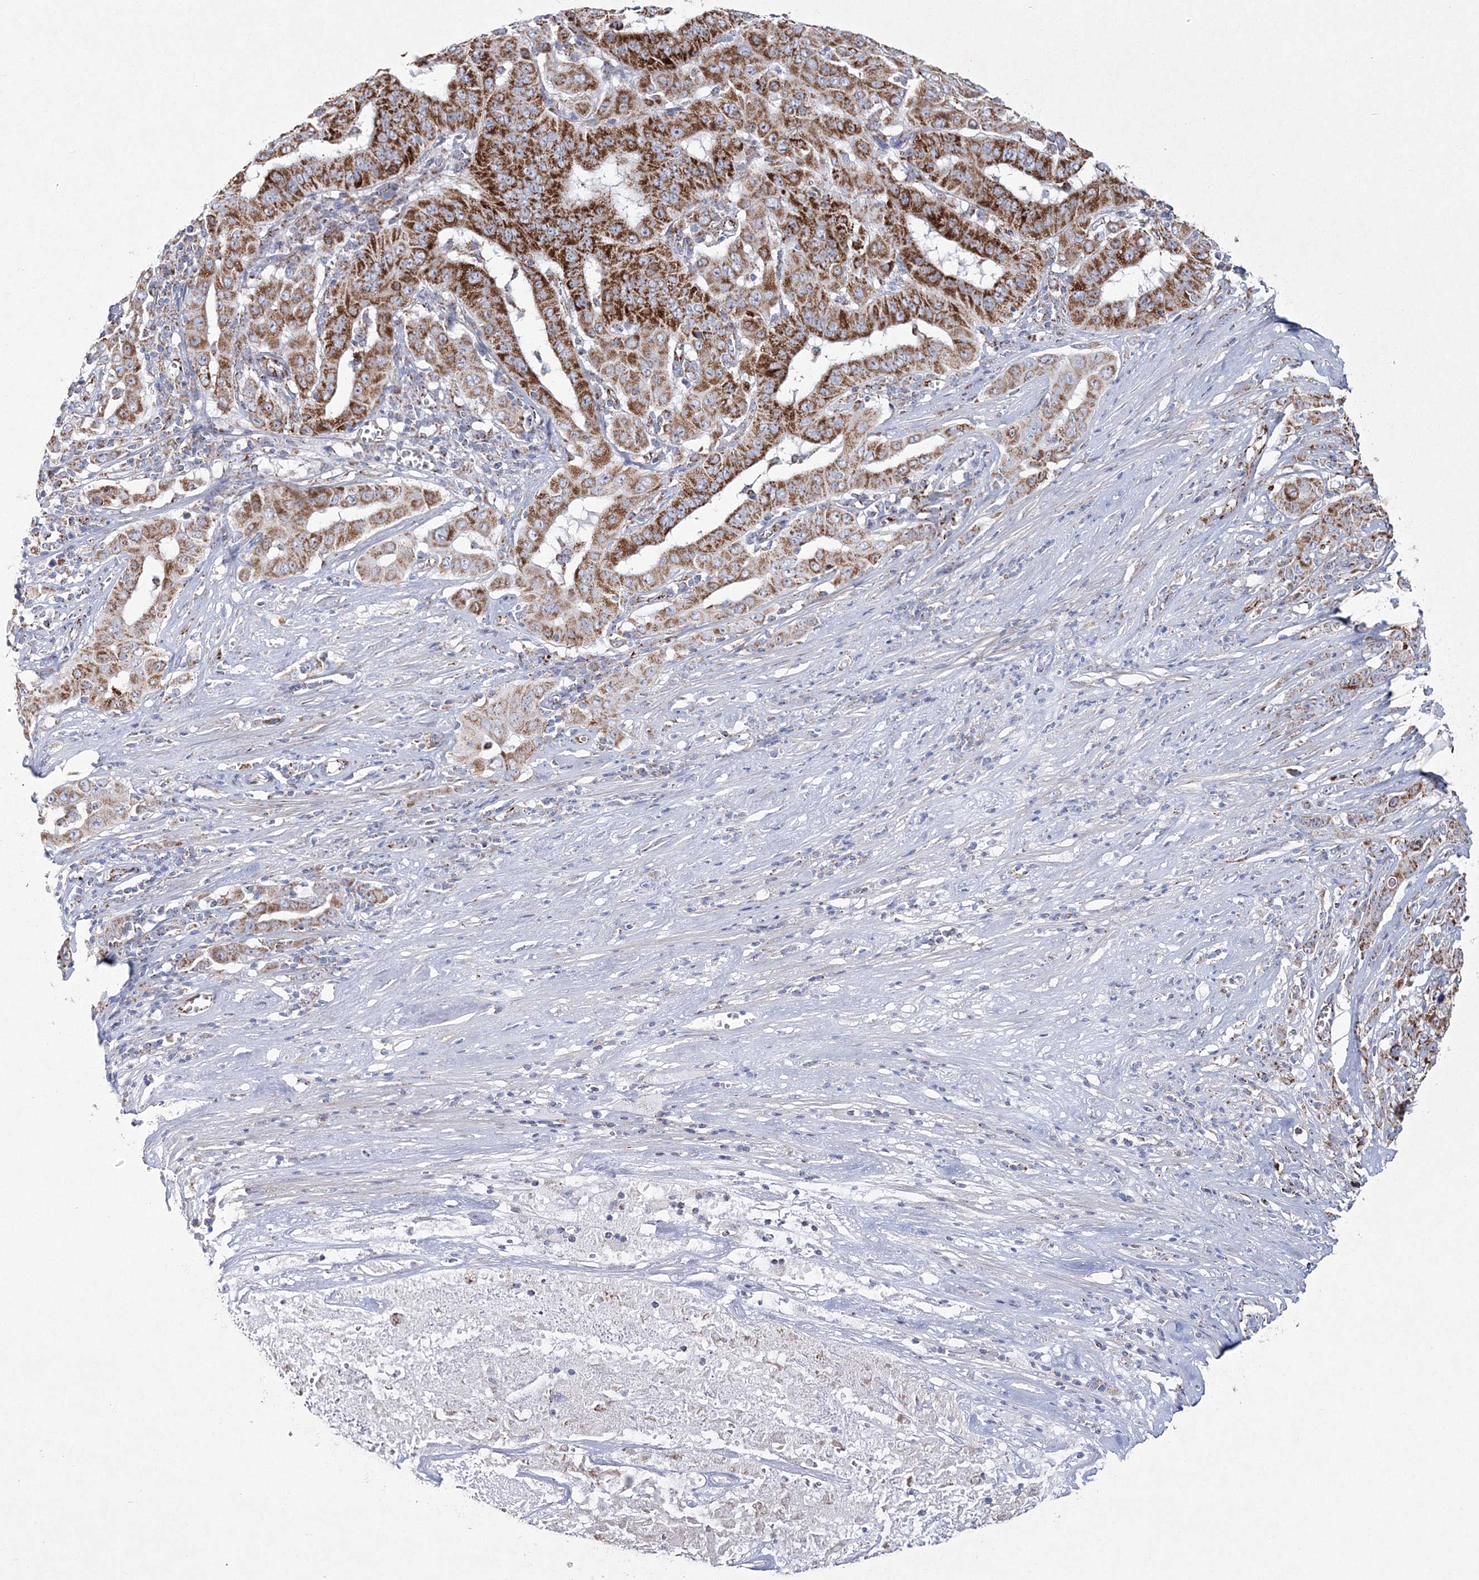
{"staining": {"intensity": "strong", "quantity": ">75%", "location": "cytoplasmic/membranous"}, "tissue": "pancreatic cancer", "cell_type": "Tumor cells", "image_type": "cancer", "snomed": [{"axis": "morphology", "description": "Adenocarcinoma, NOS"}, {"axis": "topography", "description": "Pancreas"}], "caption": "Immunohistochemical staining of adenocarcinoma (pancreatic) demonstrates high levels of strong cytoplasmic/membranous positivity in approximately >75% of tumor cells.", "gene": "HIBCH", "patient": {"sex": "male", "age": 63}}